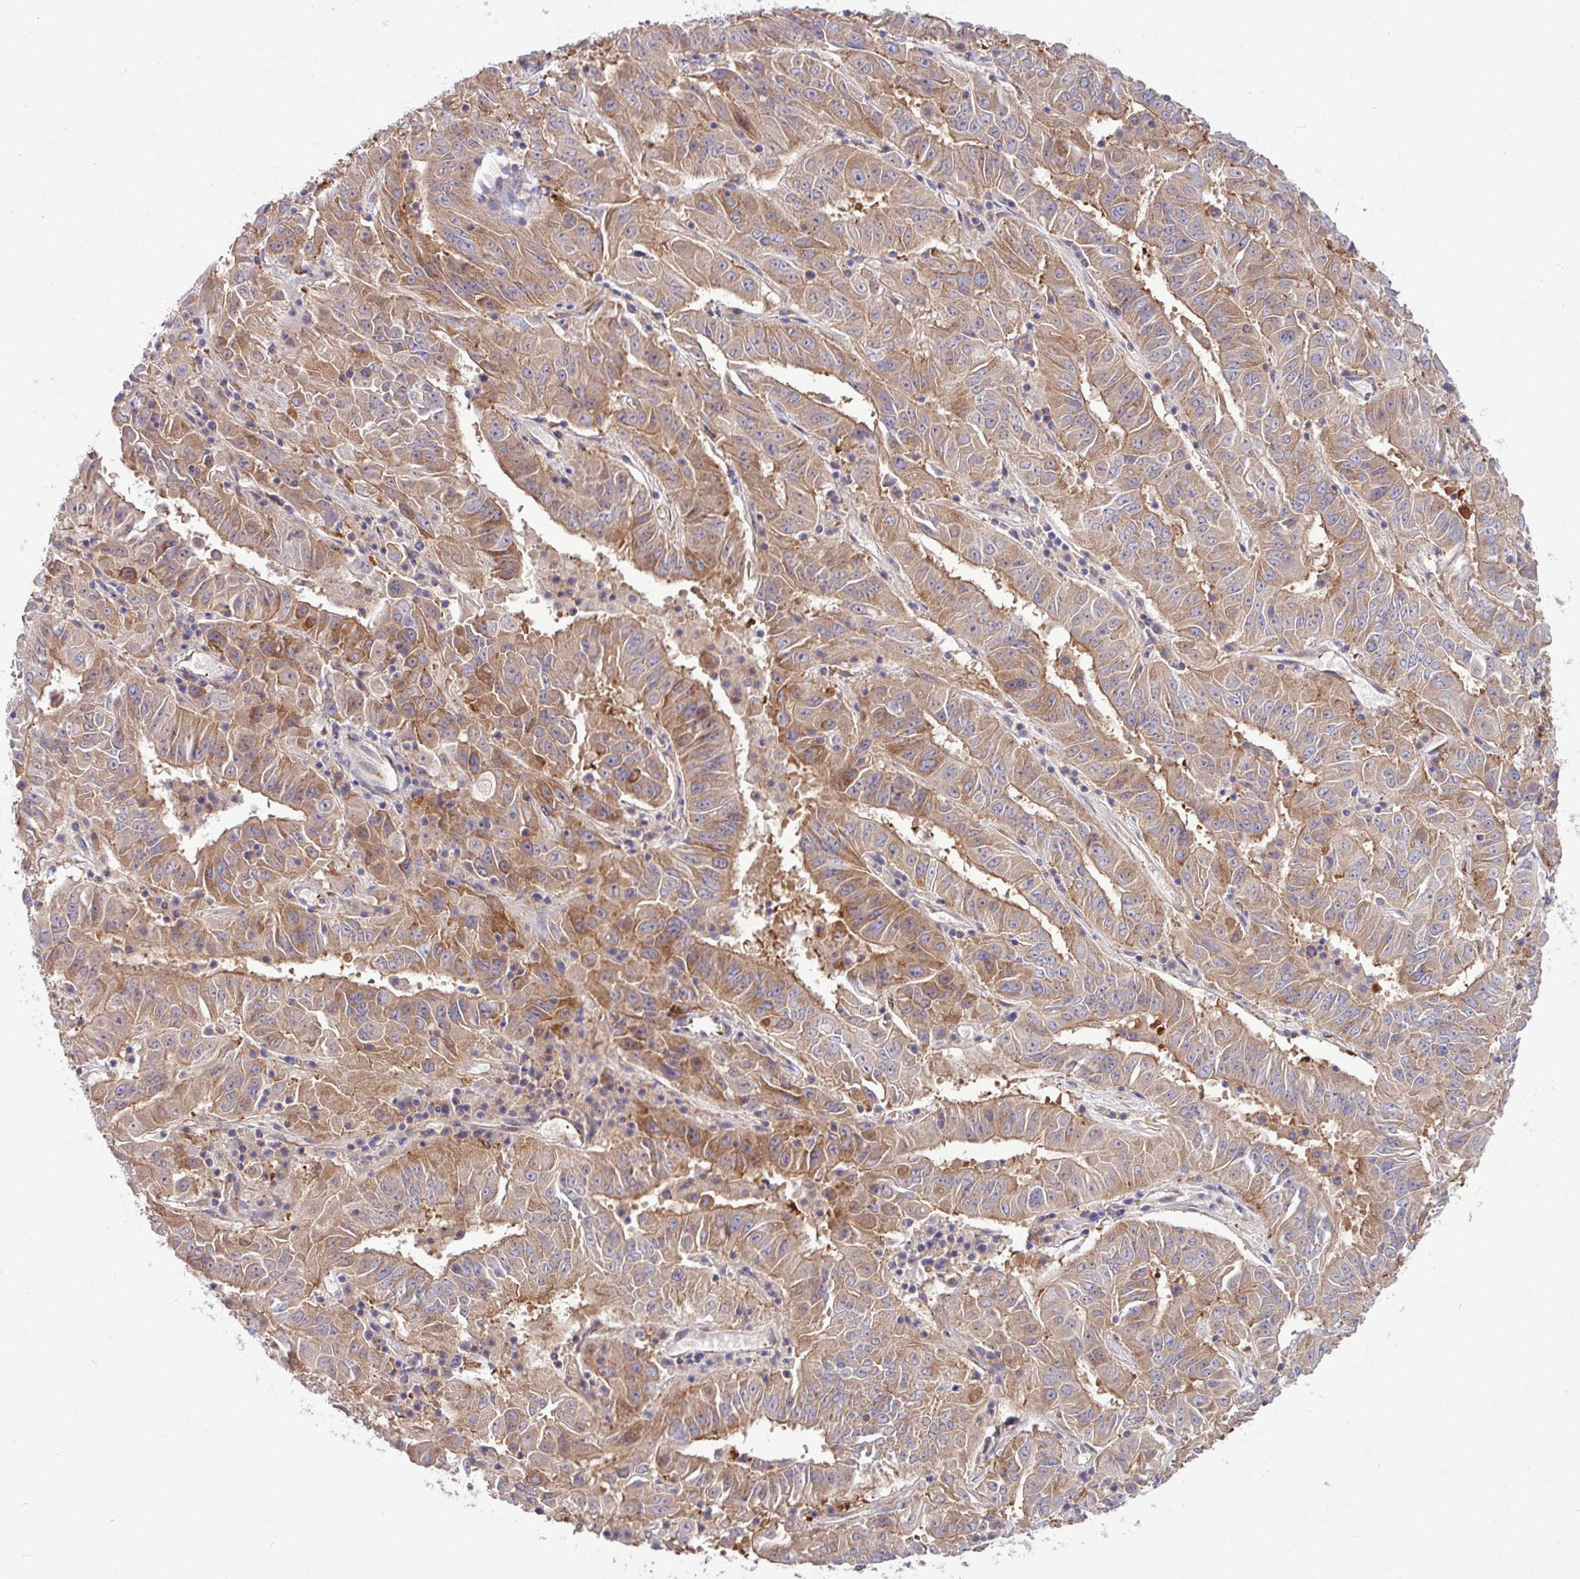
{"staining": {"intensity": "moderate", "quantity": ">75%", "location": "cytoplasmic/membranous"}, "tissue": "pancreatic cancer", "cell_type": "Tumor cells", "image_type": "cancer", "snomed": [{"axis": "morphology", "description": "Adenocarcinoma, NOS"}, {"axis": "topography", "description": "Pancreas"}], "caption": "Moderate cytoplasmic/membranous positivity for a protein is identified in about >75% of tumor cells of pancreatic adenocarcinoma using immunohistochemistry.", "gene": "LSM12", "patient": {"sex": "male", "age": 63}}